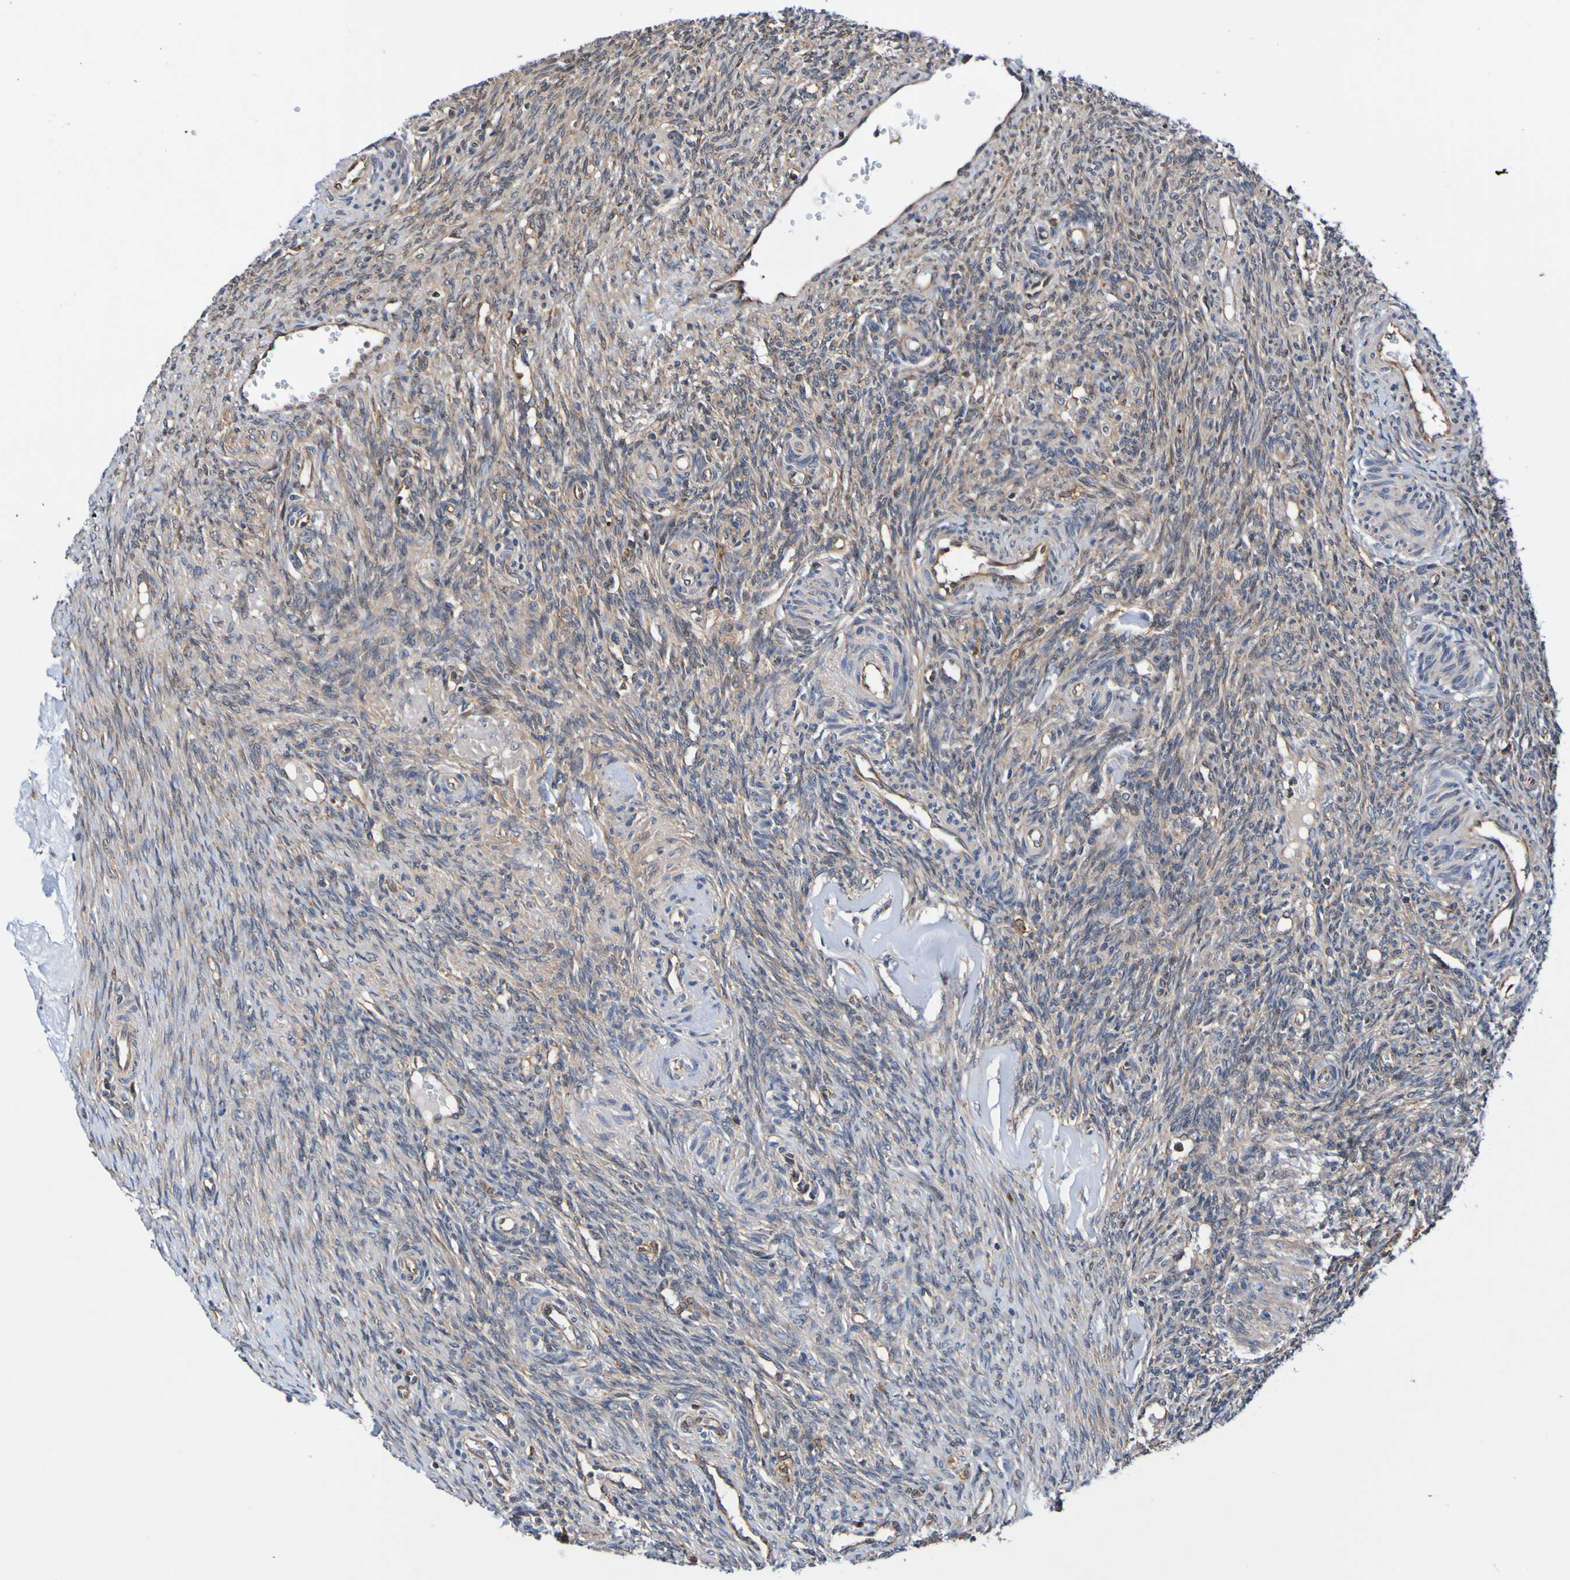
{"staining": {"intensity": "moderate", "quantity": "25%-75%", "location": "cytoplasmic/membranous"}, "tissue": "ovary", "cell_type": "Ovarian stroma cells", "image_type": "normal", "snomed": [{"axis": "morphology", "description": "Normal tissue, NOS"}, {"axis": "topography", "description": "Ovary"}], "caption": "A brown stain labels moderate cytoplasmic/membranous positivity of a protein in ovarian stroma cells of unremarkable ovary.", "gene": "AXIN1", "patient": {"sex": "female", "age": 41}}